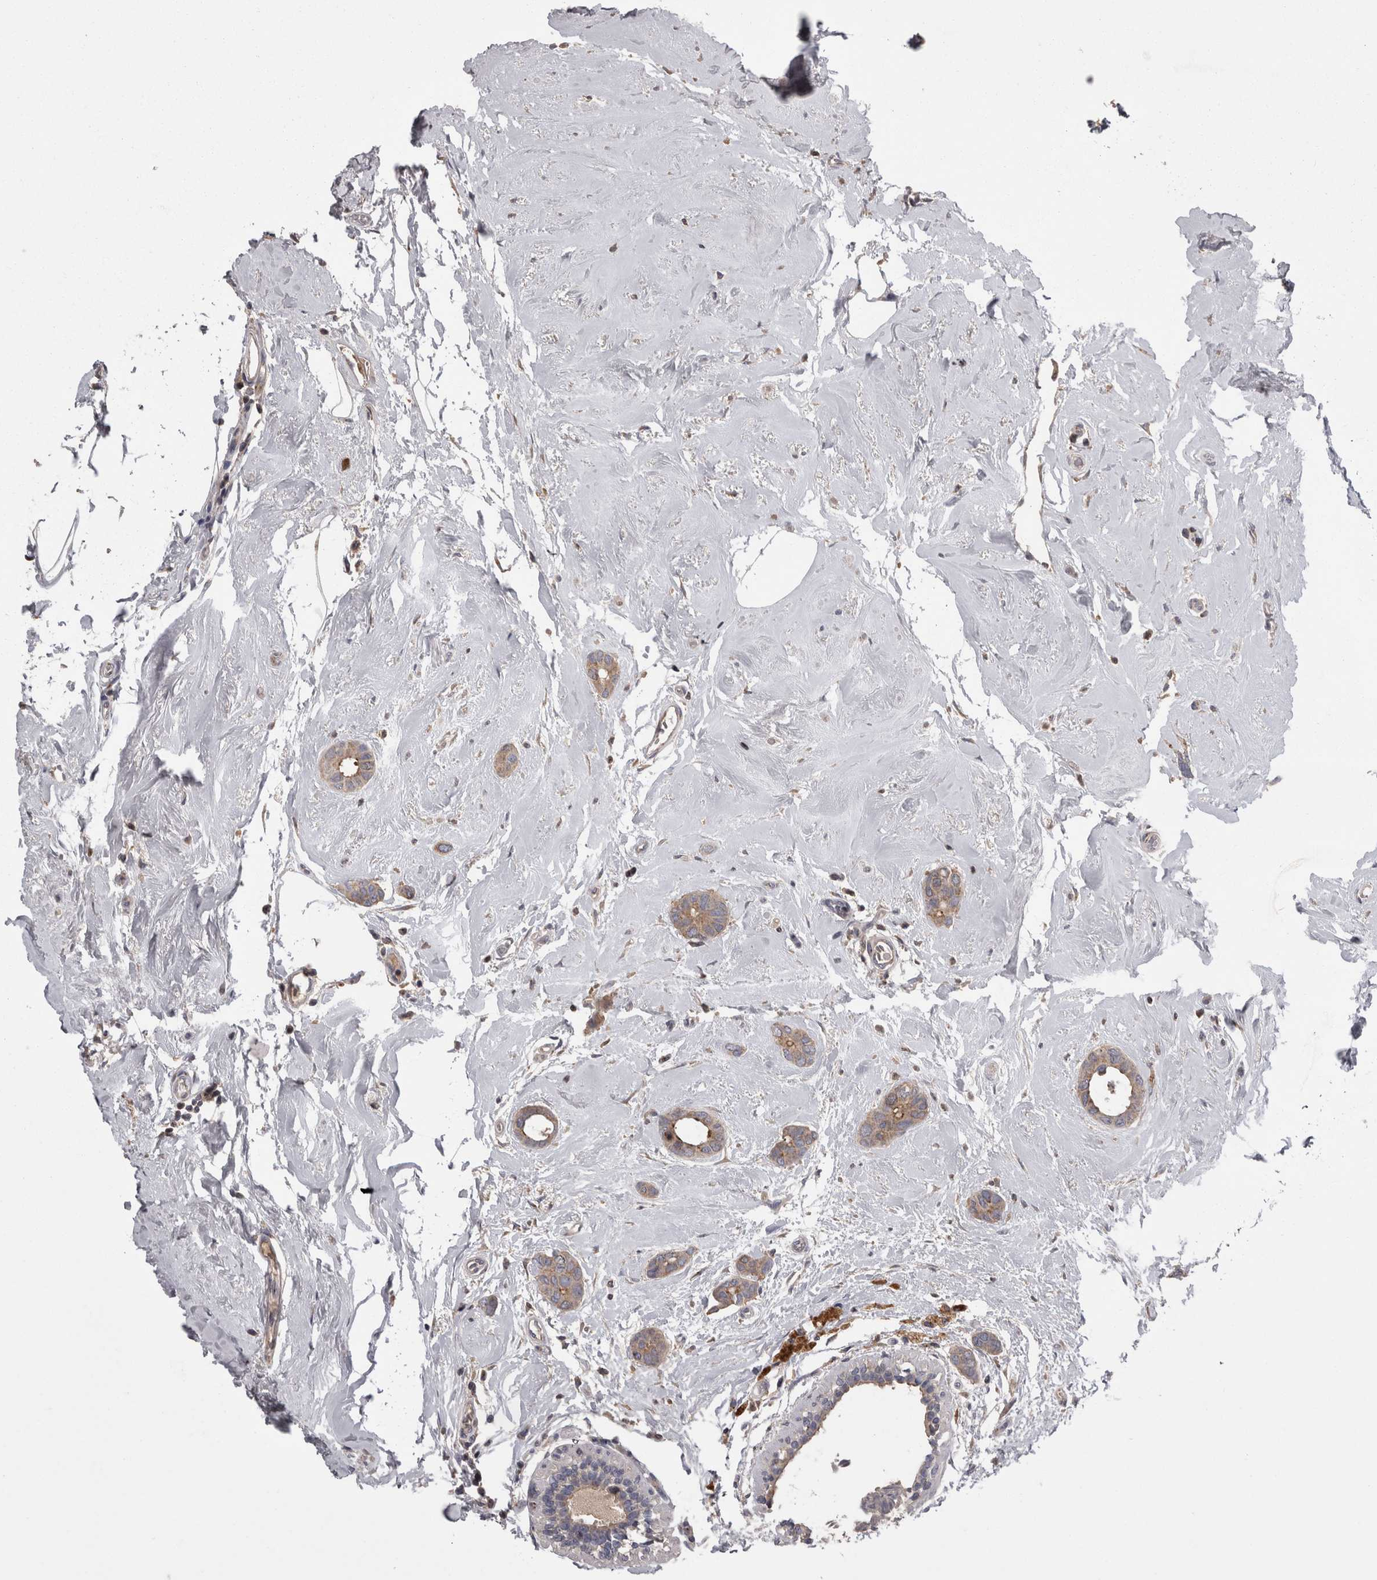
{"staining": {"intensity": "moderate", "quantity": ">75%", "location": "cytoplasmic/membranous"}, "tissue": "breast cancer", "cell_type": "Tumor cells", "image_type": "cancer", "snomed": [{"axis": "morphology", "description": "Duct carcinoma"}, {"axis": "topography", "description": "Breast"}], "caption": "An immunohistochemistry photomicrograph of tumor tissue is shown. Protein staining in brown highlights moderate cytoplasmic/membranous positivity in invasive ductal carcinoma (breast) within tumor cells.", "gene": "PCM1", "patient": {"sex": "female", "age": 55}}